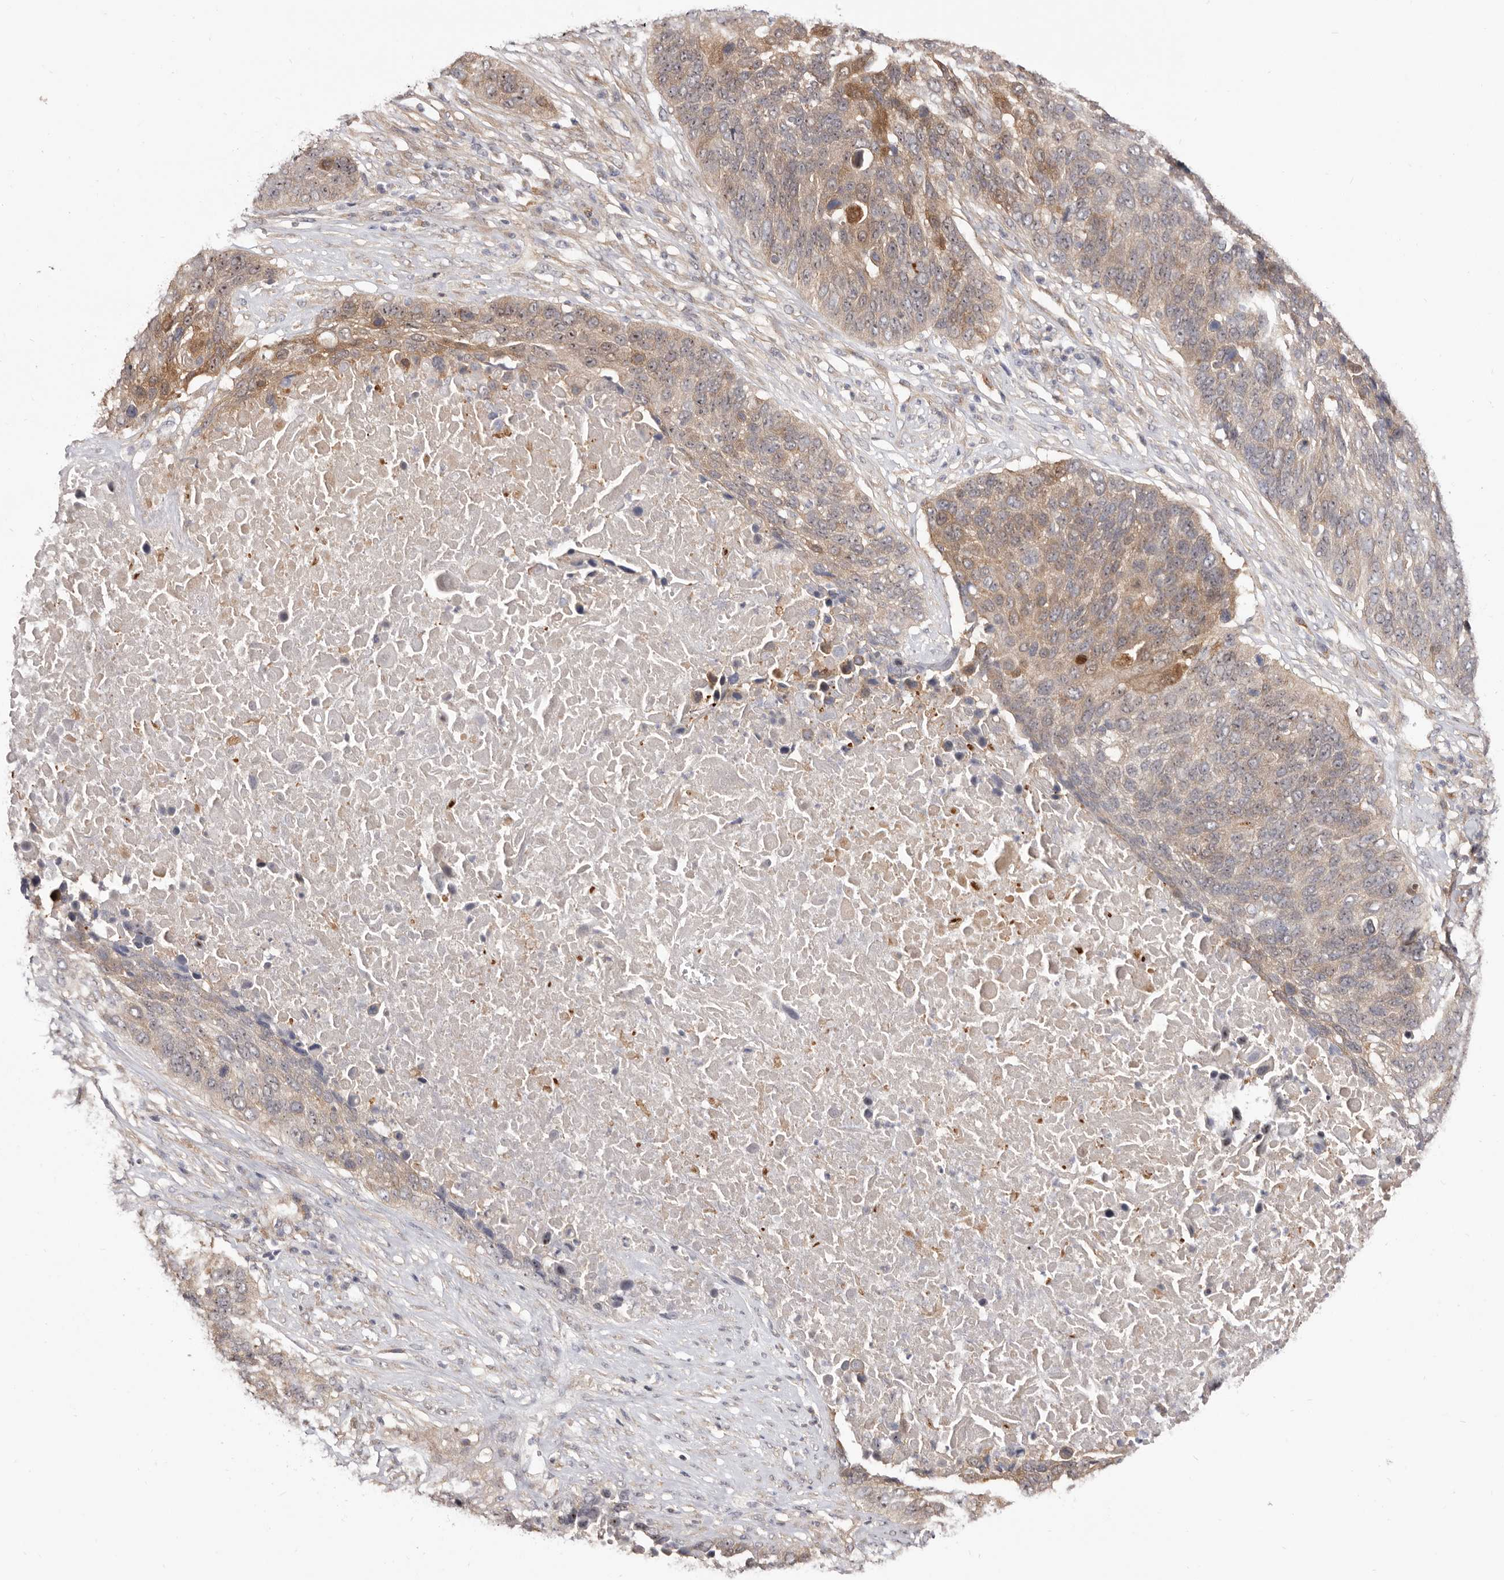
{"staining": {"intensity": "moderate", "quantity": "<25%", "location": "cytoplasmic/membranous,nuclear"}, "tissue": "lung cancer", "cell_type": "Tumor cells", "image_type": "cancer", "snomed": [{"axis": "morphology", "description": "Squamous cell carcinoma, NOS"}, {"axis": "topography", "description": "Lung"}], "caption": "A high-resolution histopathology image shows immunohistochemistry (IHC) staining of squamous cell carcinoma (lung), which shows moderate cytoplasmic/membranous and nuclear staining in approximately <25% of tumor cells. The staining is performed using DAB (3,3'-diaminobenzidine) brown chromogen to label protein expression. The nuclei are counter-stained blue using hematoxylin.", "gene": "GPATCH4", "patient": {"sex": "male", "age": 66}}